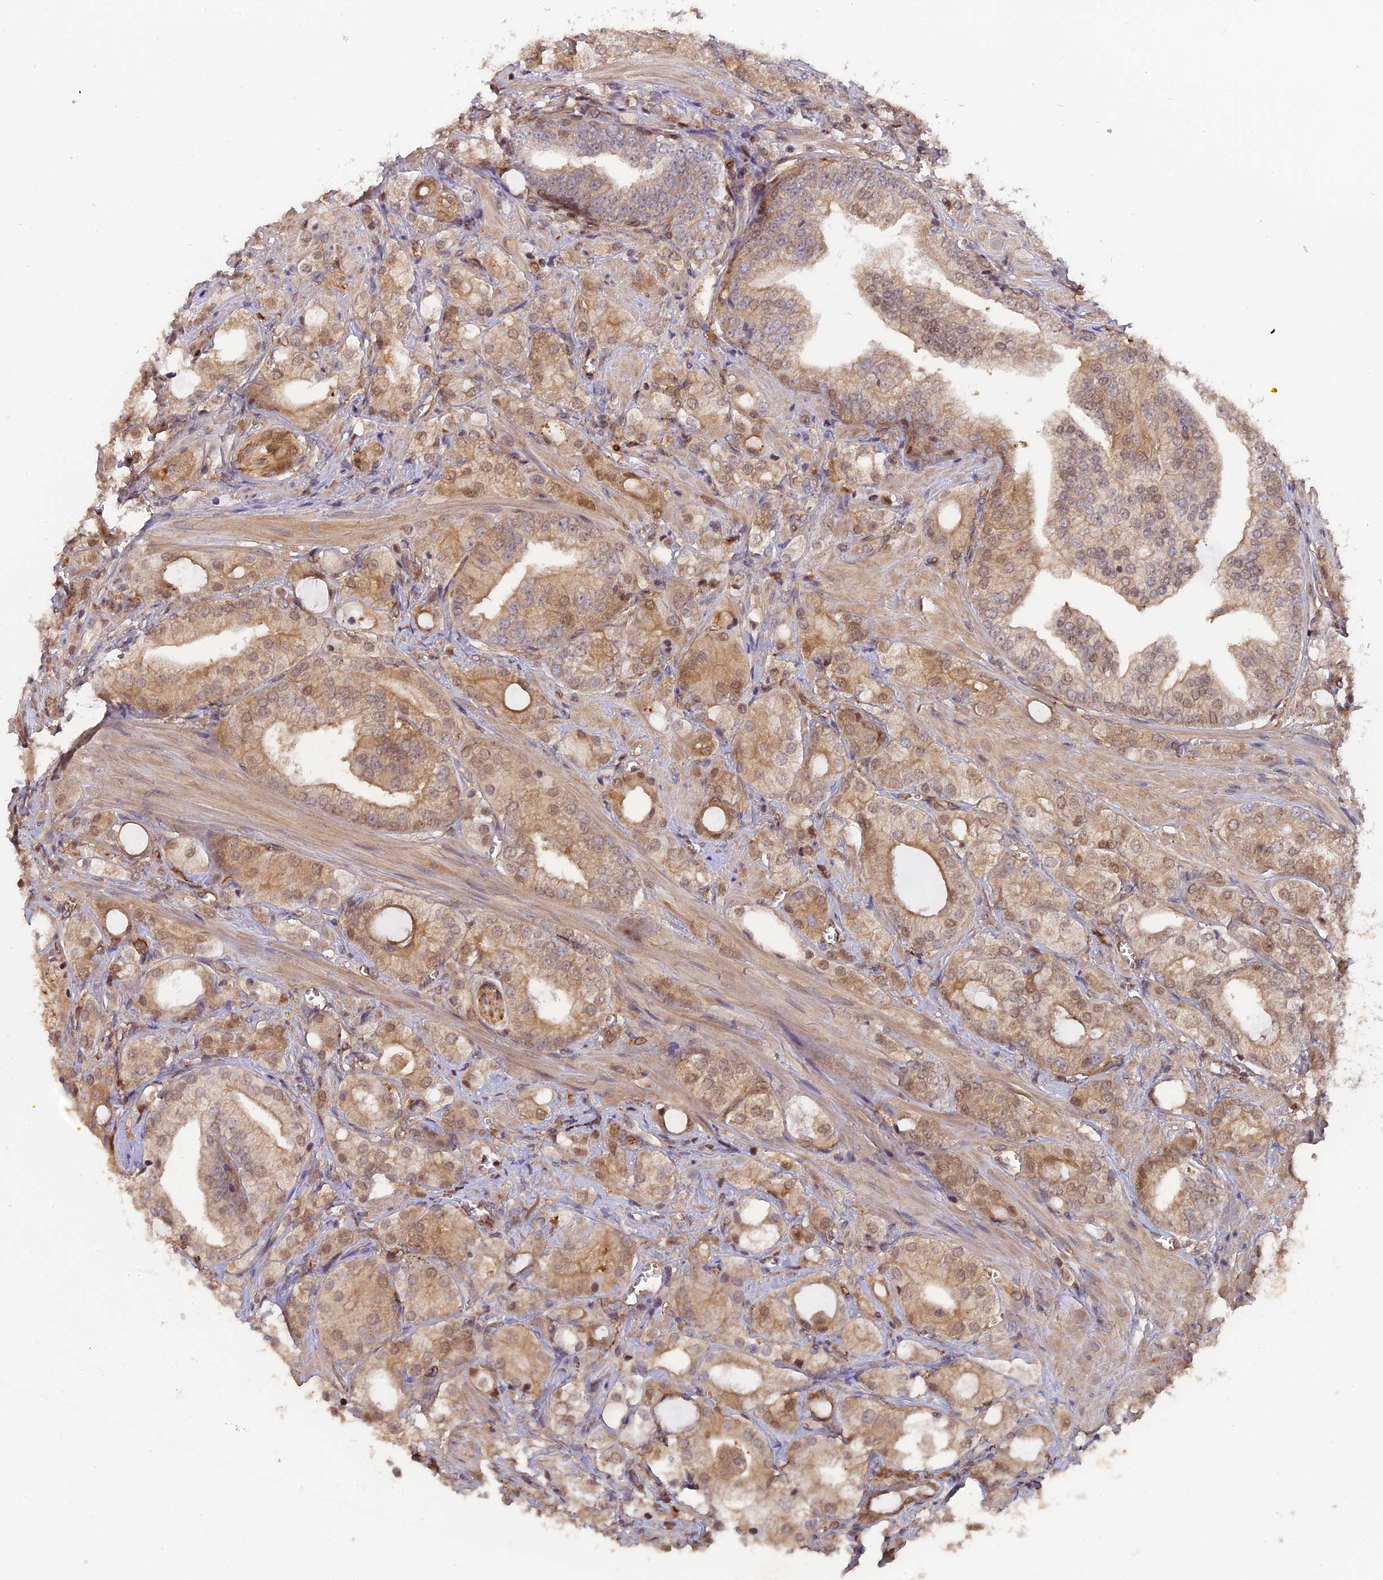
{"staining": {"intensity": "weak", "quantity": "25%-75%", "location": "cytoplasmic/membranous,nuclear"}, "tissue": "prostate cancer", "cell_type": "Tumor cells", "image_type": "cancer", "snomed": [{"axis": "morphology", "description": "Adenocarcinoma, High grade"}, {"axis": "topography", "description": "Prostate"}], "caption": "Immunohistochemistry of human prostate high-grade adenocarcinoma demonstrates low levels of weak cytoplasmic/membranous and nuclear positivity in about 25%-75% of tumor cells.", "gene": "FAM118B", "patient": {"sex": "male", "age": 50}}